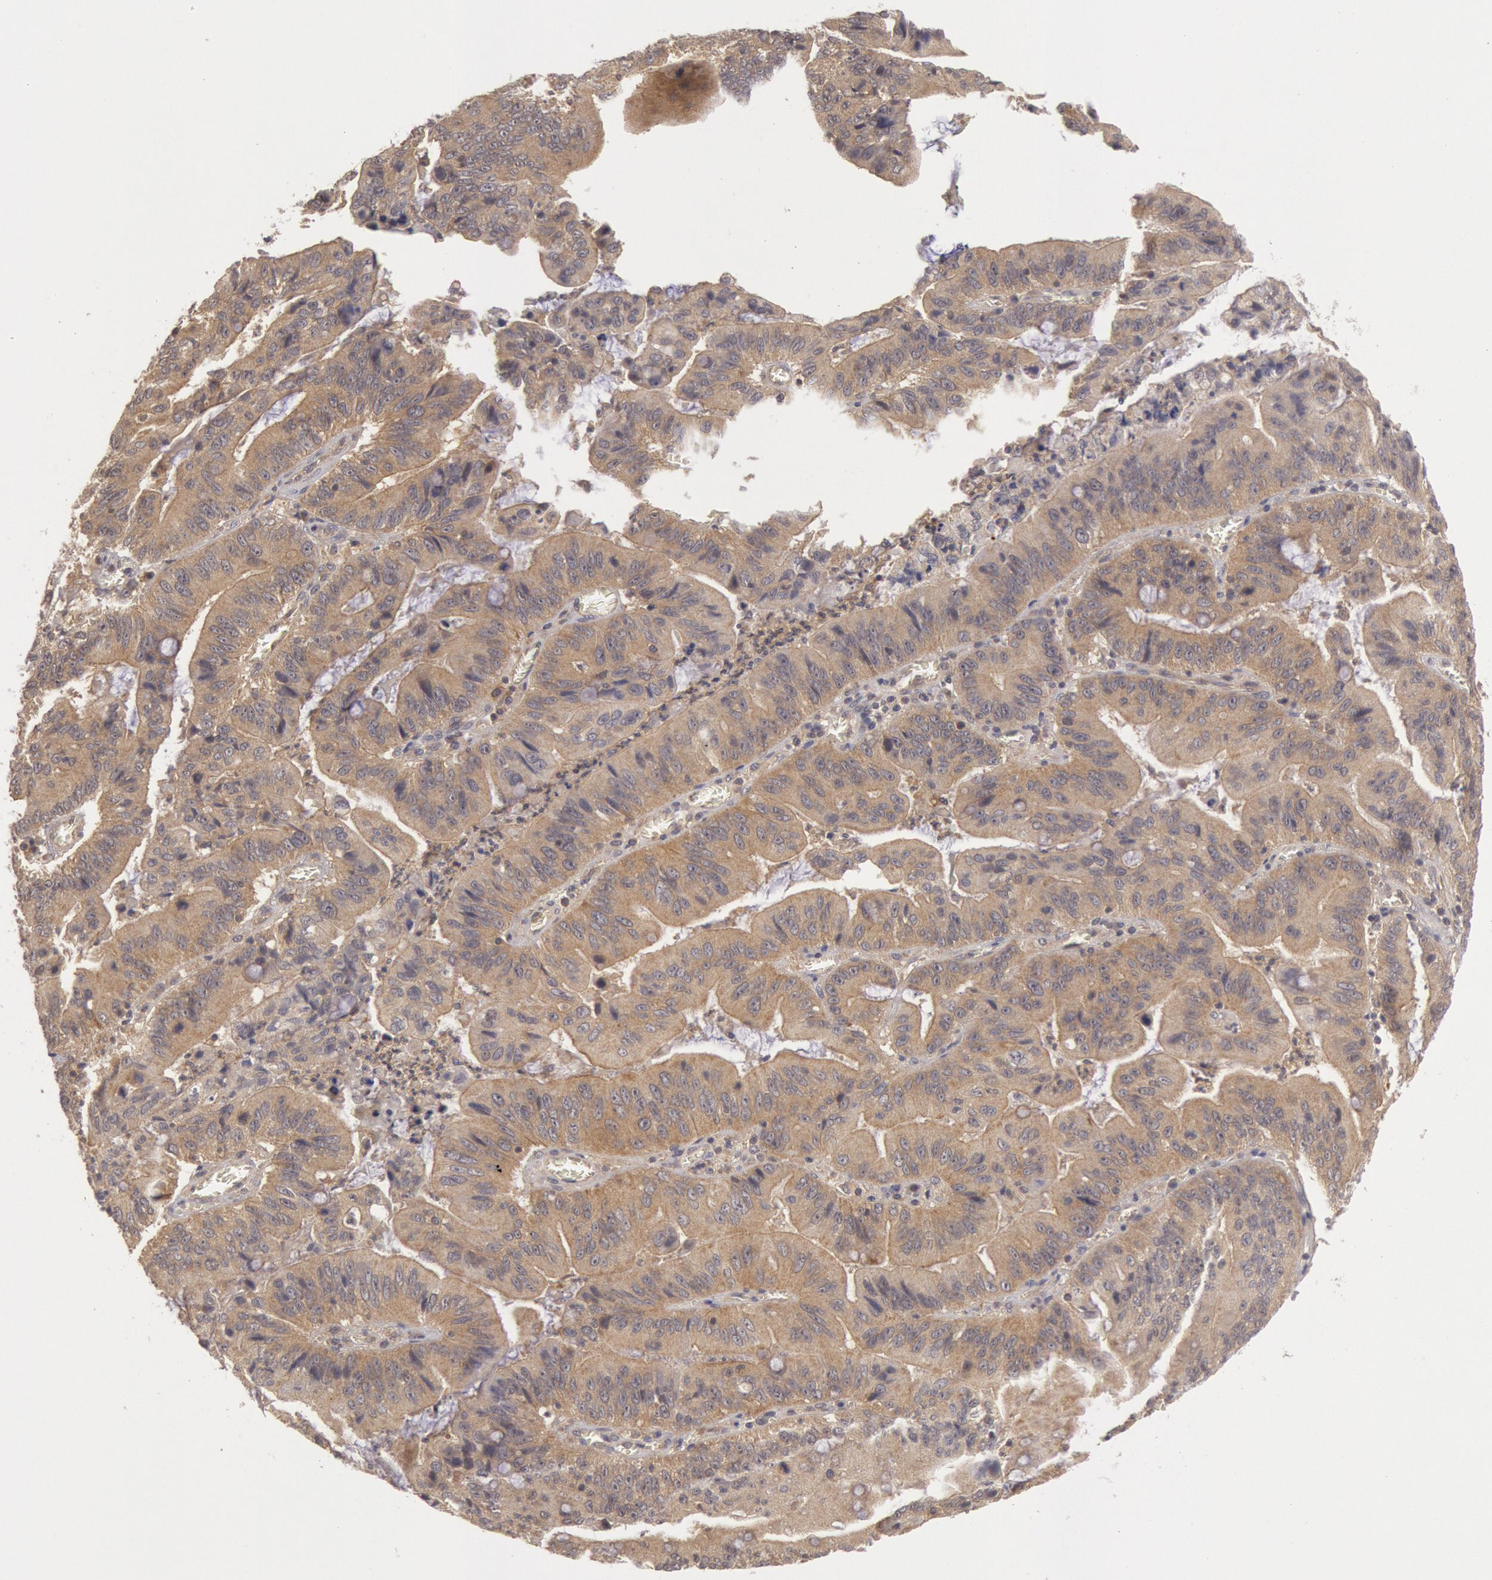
{"staining": {"intensity": "moderate", "quantity": ">75%", "location": "cytoplasmic/membranous"}, "tissue": "stomach cancer", "cell_type": "Tumor cells", "image_type": "cancer", "snomed": [{"axis": "morphology", "description": "Adenocarcinoma, NOS"}, {"axis": "topography", "description": "Stomach, upper"}], "caption": "Brown immunohistochemical staining in stomach cancer (adenocarcinoma) shows moderate cytoplasmic/membranous staining in about >75% of tumor cells. (brown staining indicates protein expression, while blue staining denotes nuclei).", "gene": "BRAF", "patient": {"sex": "male", "age": 63}}